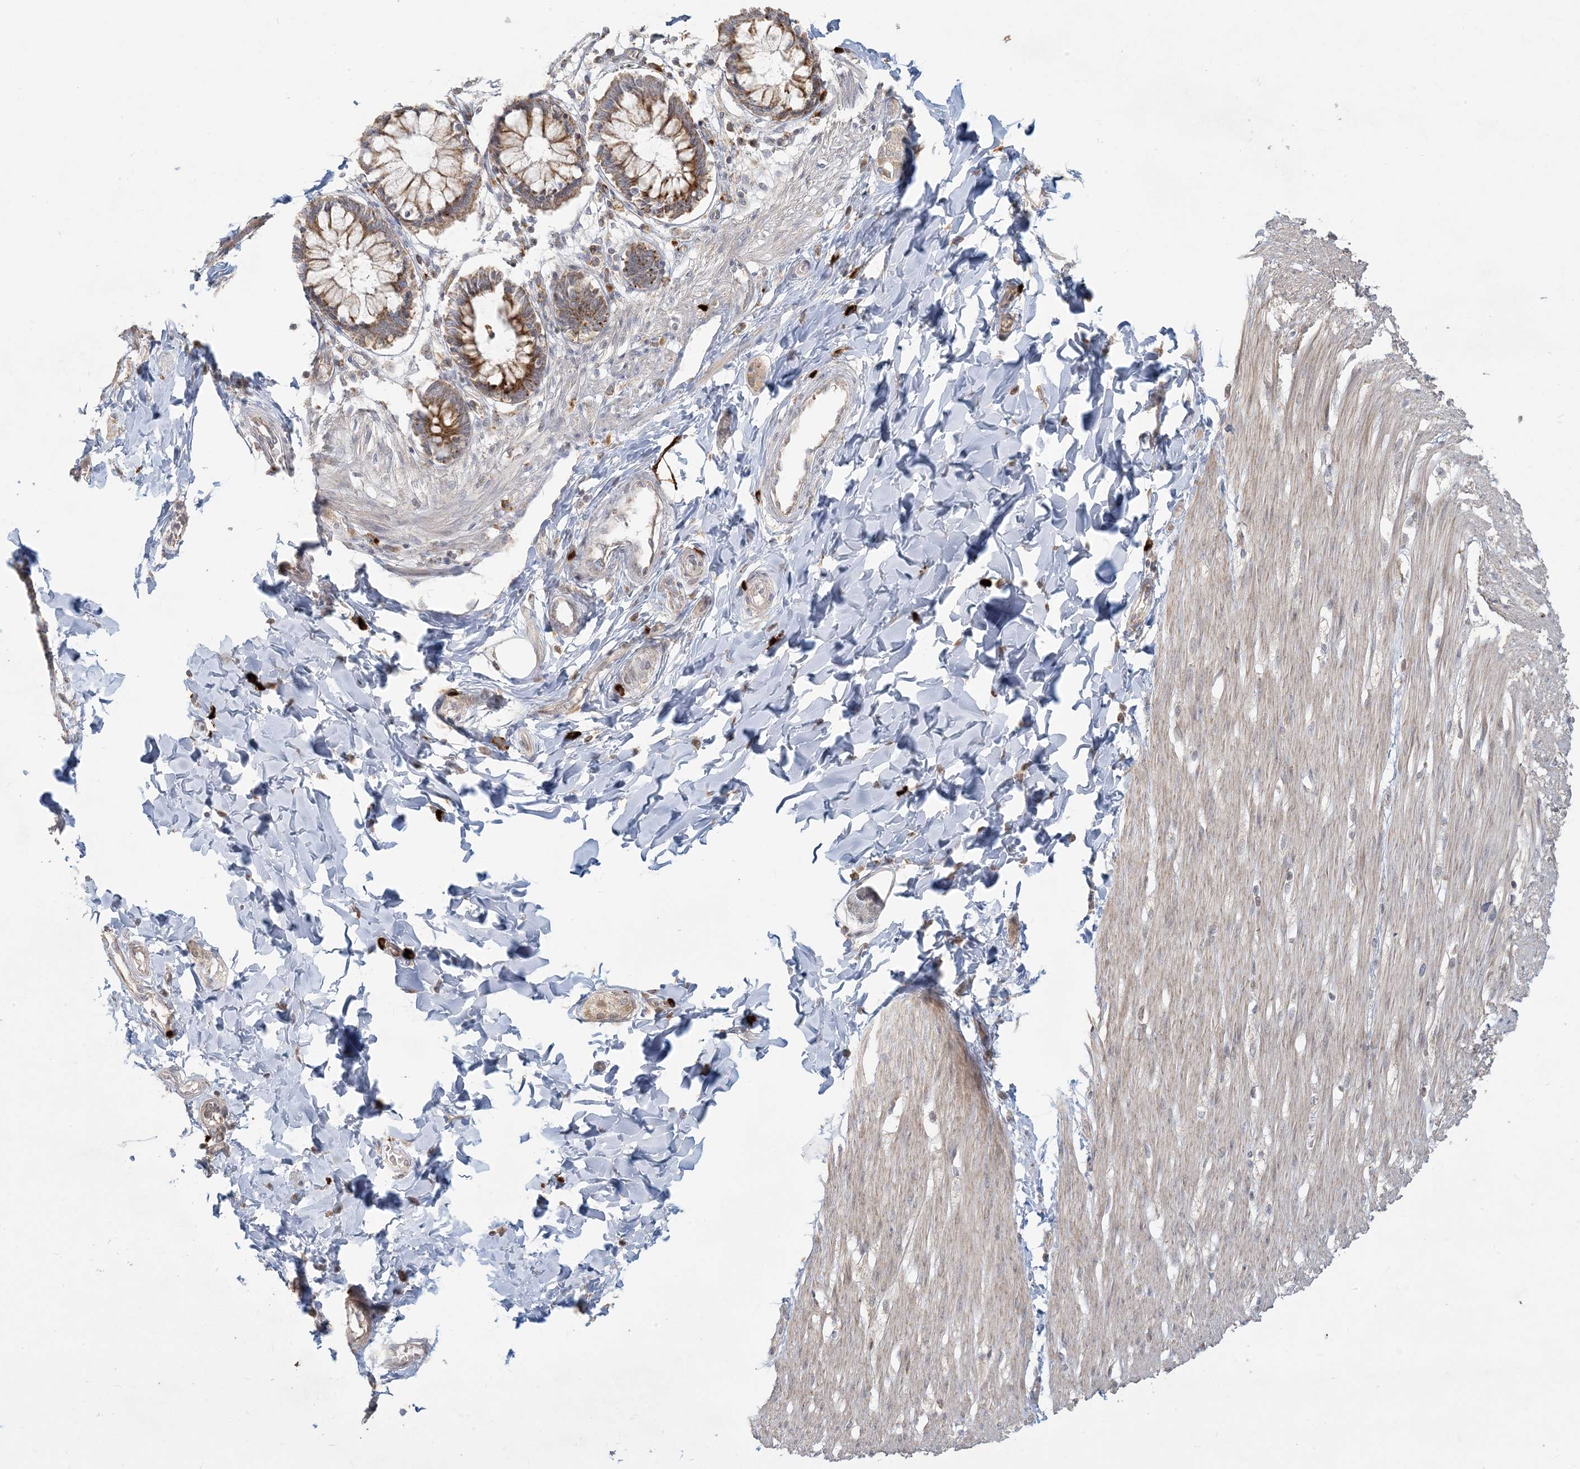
{"staining": {"intensity": "weak", "quantity": ">75%", "location": "cytoplasmic/membranous"}, "tissue": "smooth muscle", "cell_type": "Smooth muscle cells", "image_type": "normal", "snomed": [{"axis": "morphology", "description": "Normal tissue, NOS"}, {"axis": "morphology", "description": "Adenocarcinoma, NOS"}, {"axis": "topography", "description": "Colon"}, {"axis": "topography", "description": "Peripheral nerve tissue"}], "caption": "Weak cytoplasmic/membranous staining for a protein is appreciated in about >75% of smooth muscle cells of benign smooth muscle using IHC.", "gene": "MCAT", "patient": {"sex": "male", "age": 14}}